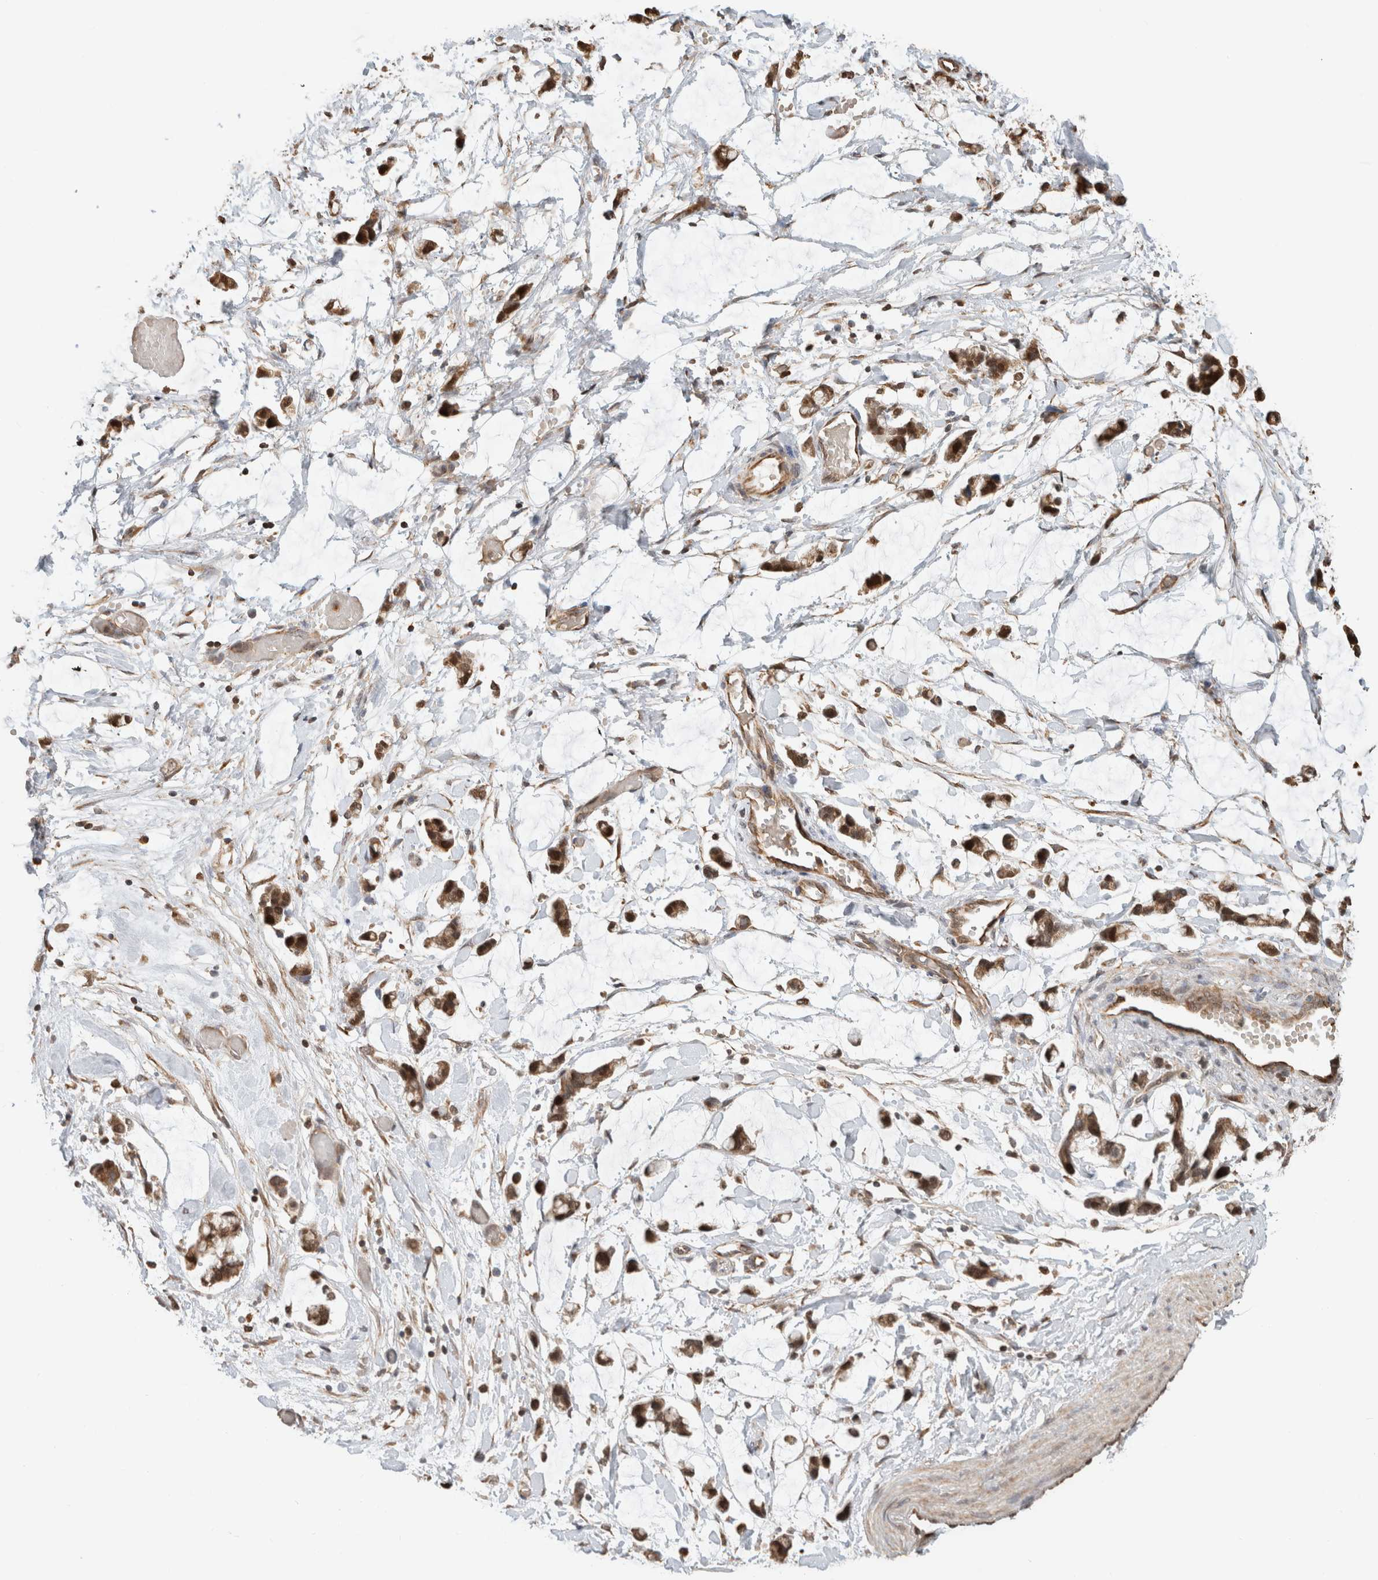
{"staining": {"intensity": "weak", "quantity": ">75%", "location": "cytoplasmic/membranous,nuclear"}, "tissue": "adipose tissue", "cell_type": "Adipocytes", "image_type": "normal", "snomed": [{"axis": "morphology", "description": "Normal tissue, NOS"}, {"axis": "morphology", "description": "Adenocarcinoma, NOS"}, {"axis": "topography", "description": "Colon"}, {"axis": "topography", "description": "Peripheral nerve tissue"}], "caption": "Immunohistochemical staining of unremarkable adipose tissue reveals weak cytoplasmic/membranous,nuclear protein expression in approximately >75% of adipocytes.", "gene": "GINS4", "patient": {"sex": "male", "age": 14}}